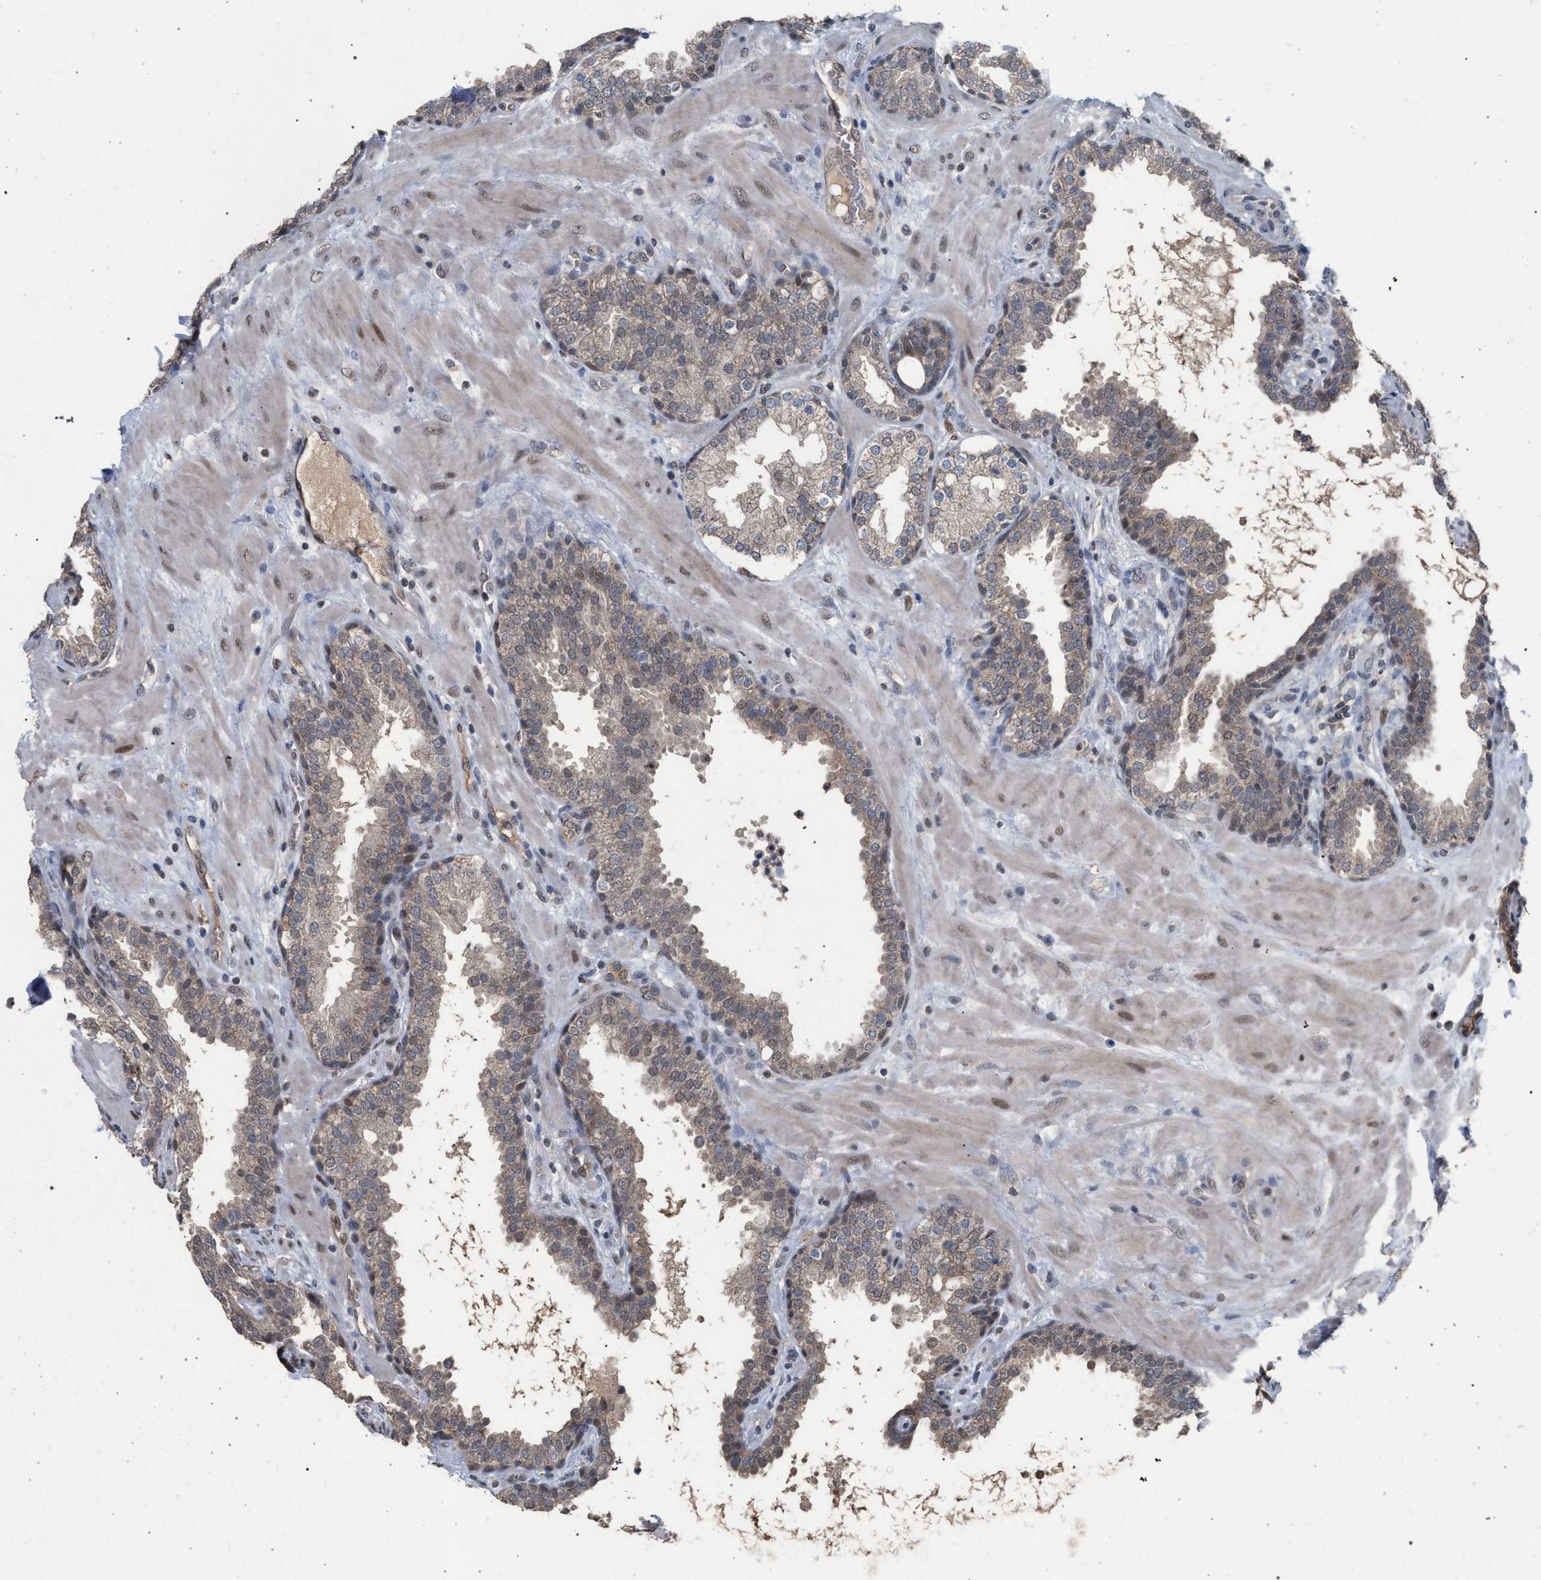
{"staining": {"intensity": "moderate", "quantity": "25%-75%", "location": "cytoplasmic/membranous"}, "tissue": "prostate", "cell_type": "Glandular cells", "image_type": "normal", "snomed": [{"axis": "morphology", "description": "Normal tissue, NOS"}, {"axis": "topography", "description": "Prostate"}], "caption": "Normal prostate displays moderate cytoplasmic/membranous staining in about 25%-75% of glandular cells Immunohistochemistry stains the protein in brown and the nuclei are stained blue..", "gene": "TECPR1", "patient": {"sex": "male", "age": 51}}